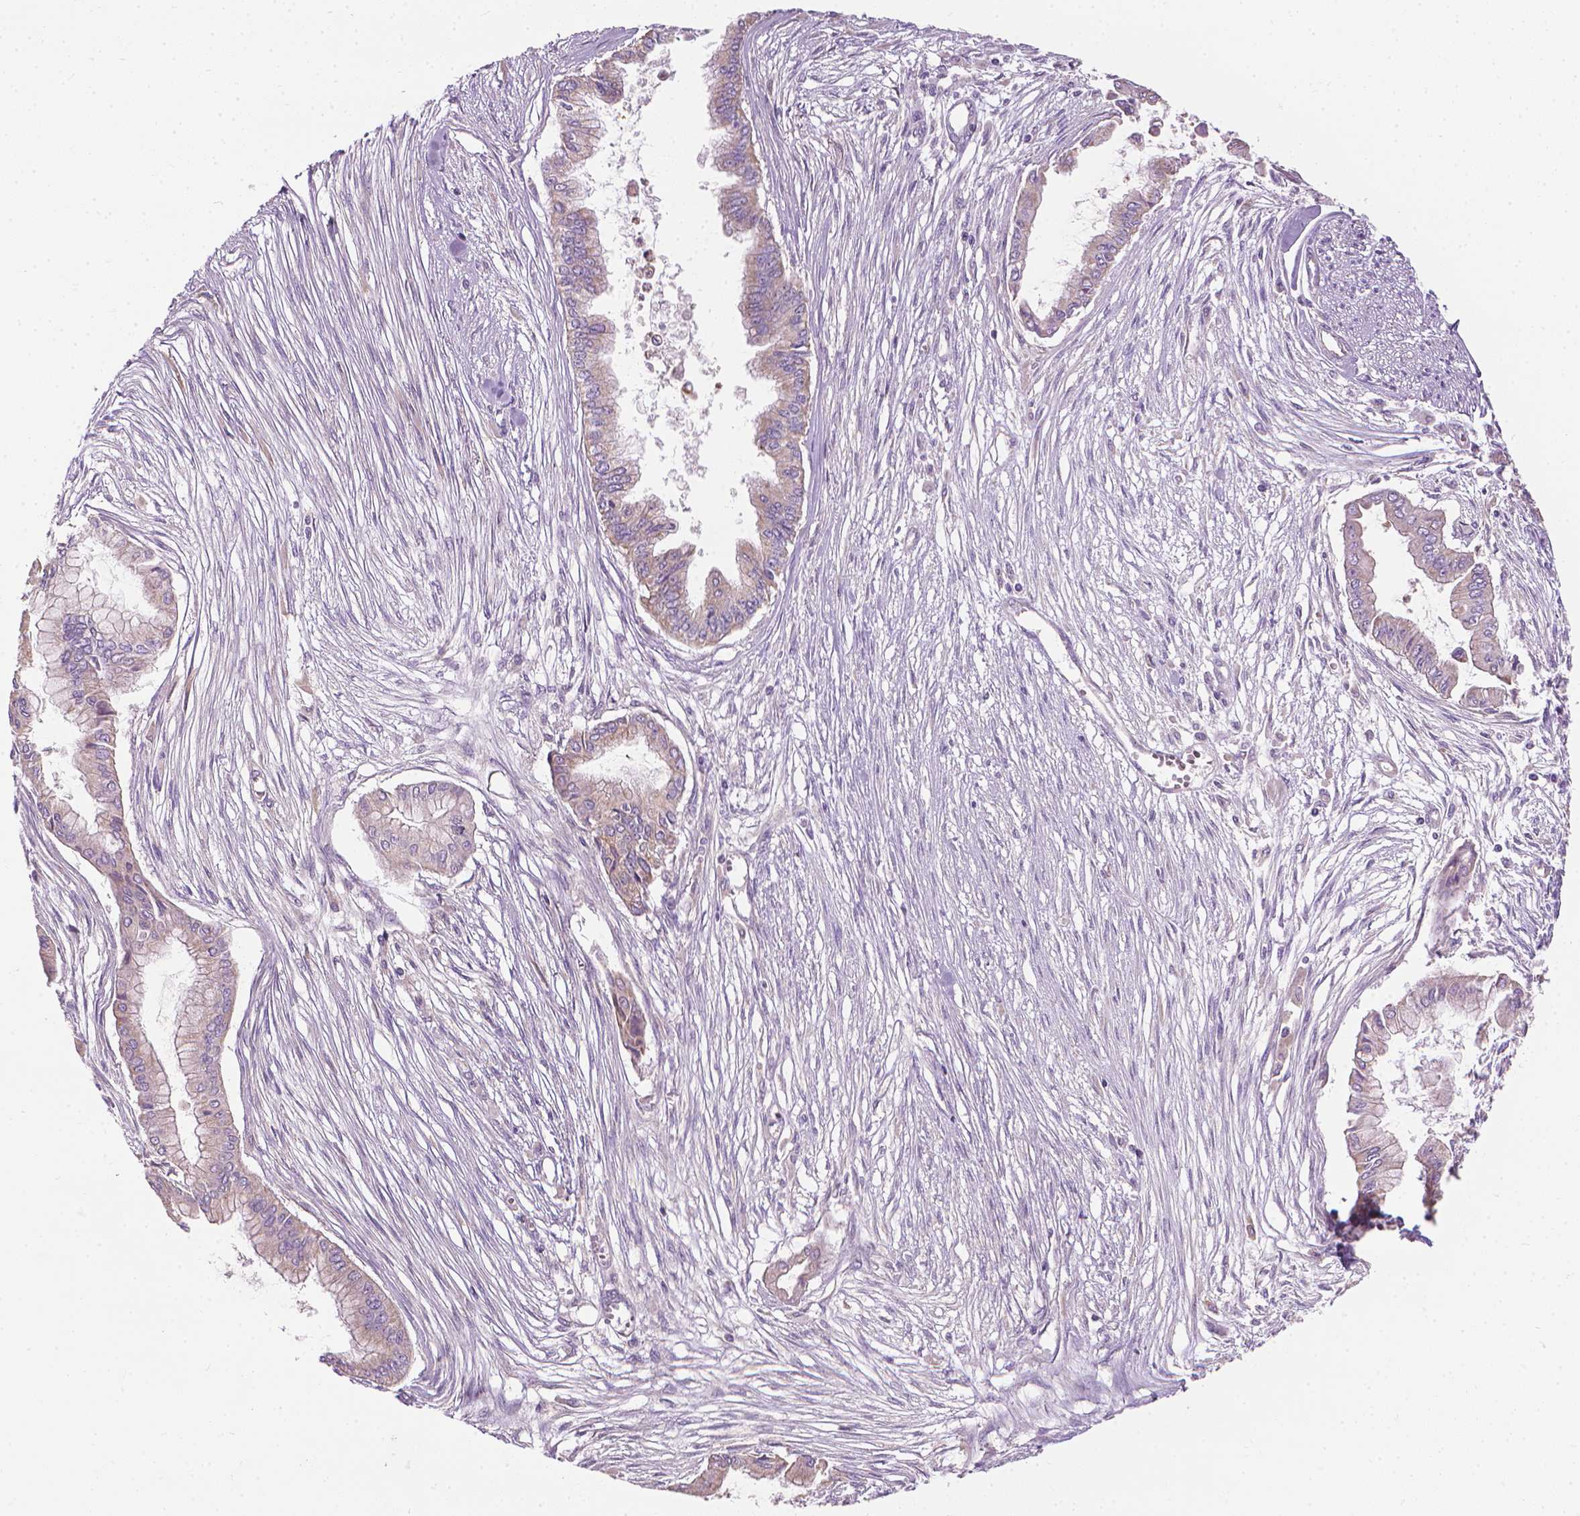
{"staining": {"intensity": "weak", "quantity": "<25%", "location": "cytoplasmic/membranous"}, "tissue": "pancreatic cancer", "cell_type": "Tumor cells", "image_type": "cancer", "snomed": [{"axis": "morphology", "description": "Adenocarcinoma, NOS"}, {"axis": "topography", "description": "Pancreas"}], "caption": "Adenocarcinoma (pancreatic) stained for a protein using immunohistochemistry (IHC) demonstrates no expression tumor cells.", "gene": "RIIAD1", "patient": {"sex": "female", "age": 68}}